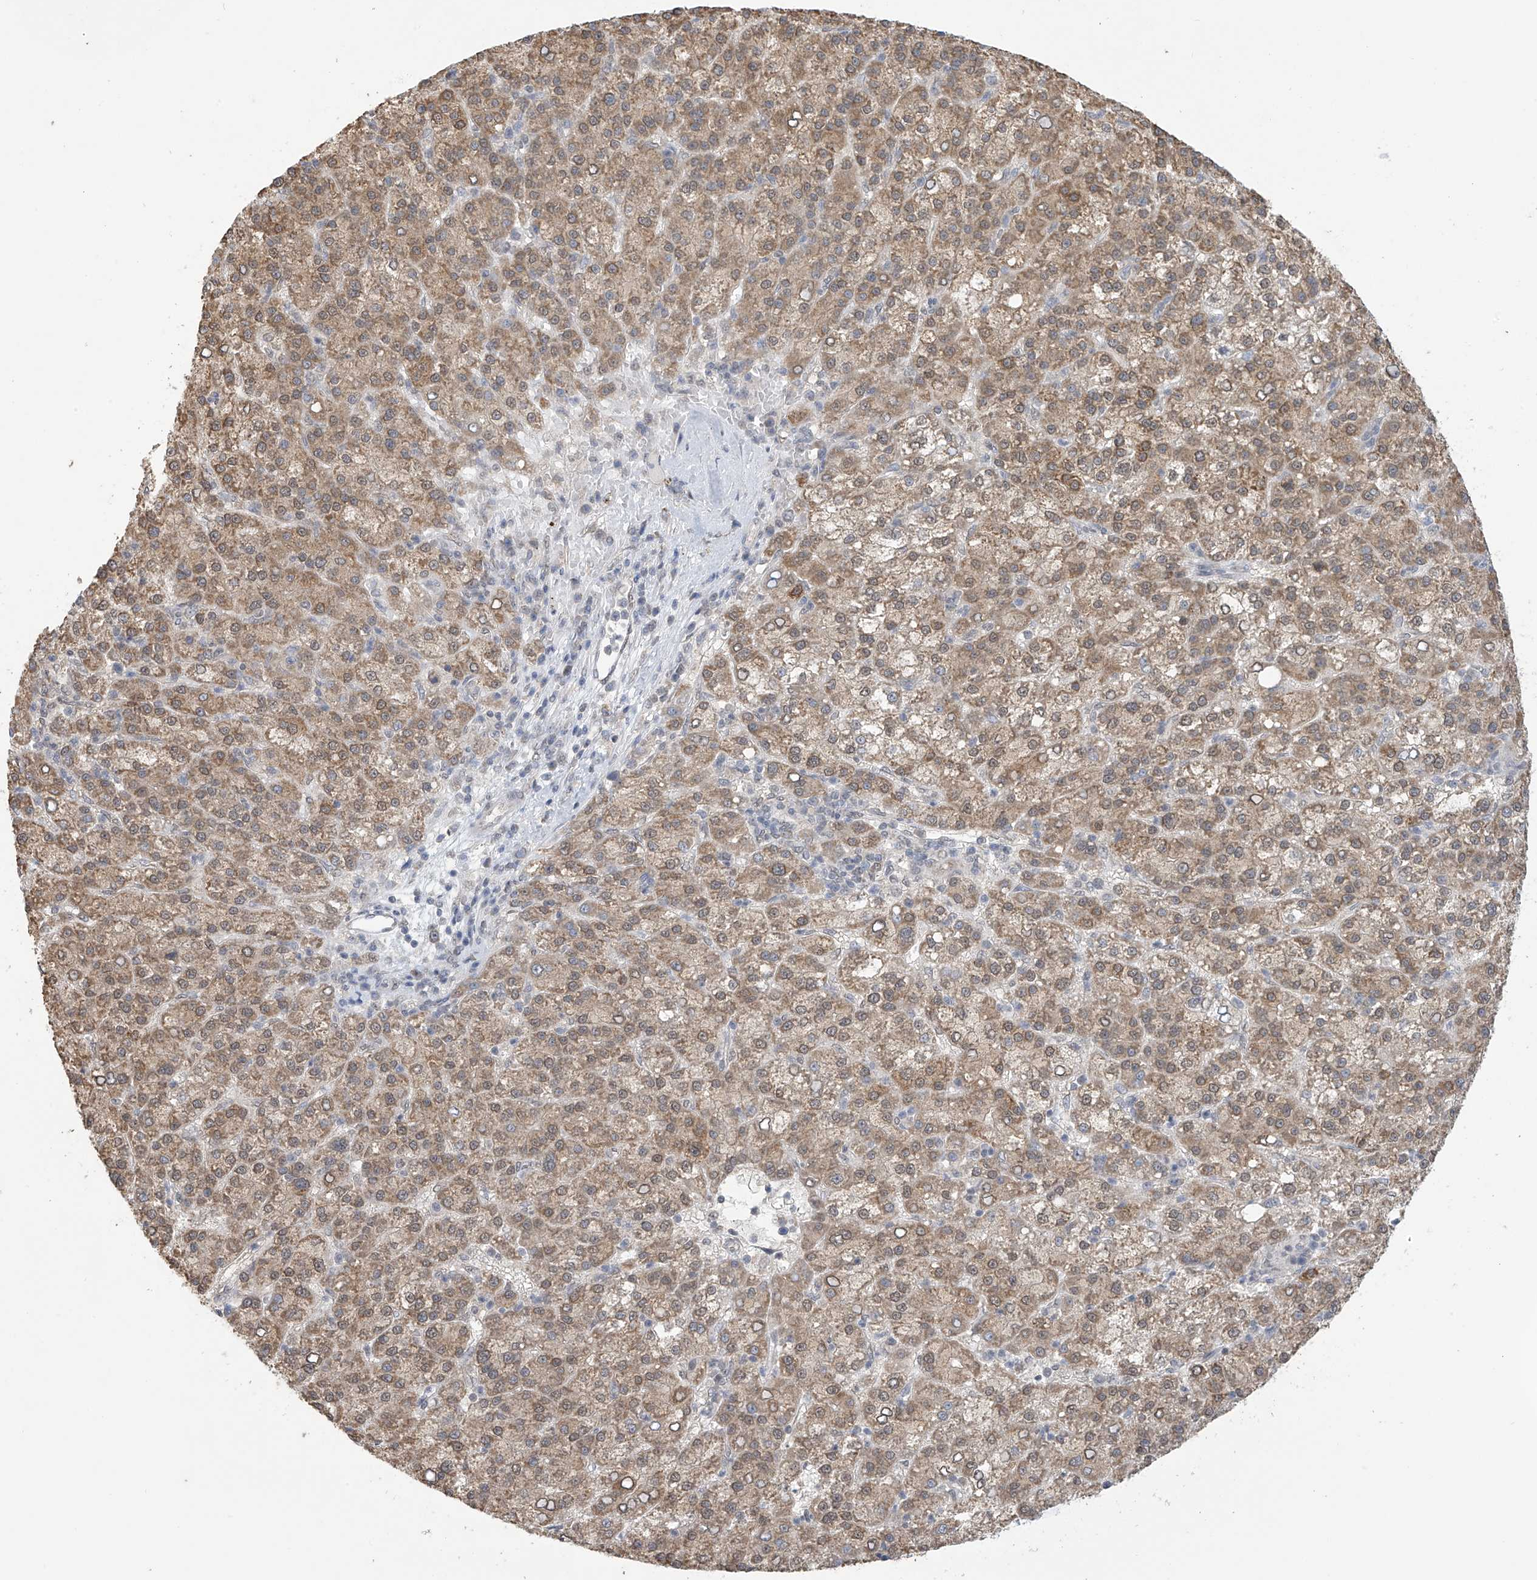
{"staining": {"intensity": "moderate", "quantity": ">75%", "location": "cytoplasmic/membranous,nuclear"}, "tissue": "liver cancer", "cell_type": "Tumor cells", "image_type": "cancer", "snomed": [{"axis": "morphology", "description": "Carcinoma, Hepatocellular, NOS"}, {"axis": "topography", "description": "Liver"}], "caption": "Immunohistochemical staining of liver cancer (hepatocellular carcinoma) demonstrates medium levels of moderate cytoplasmic/membranous and nuclear protein staining in about >75% of tumor cells.", "gene": "KIAA1522", "patient": {"sex": "female", "age": 58}}